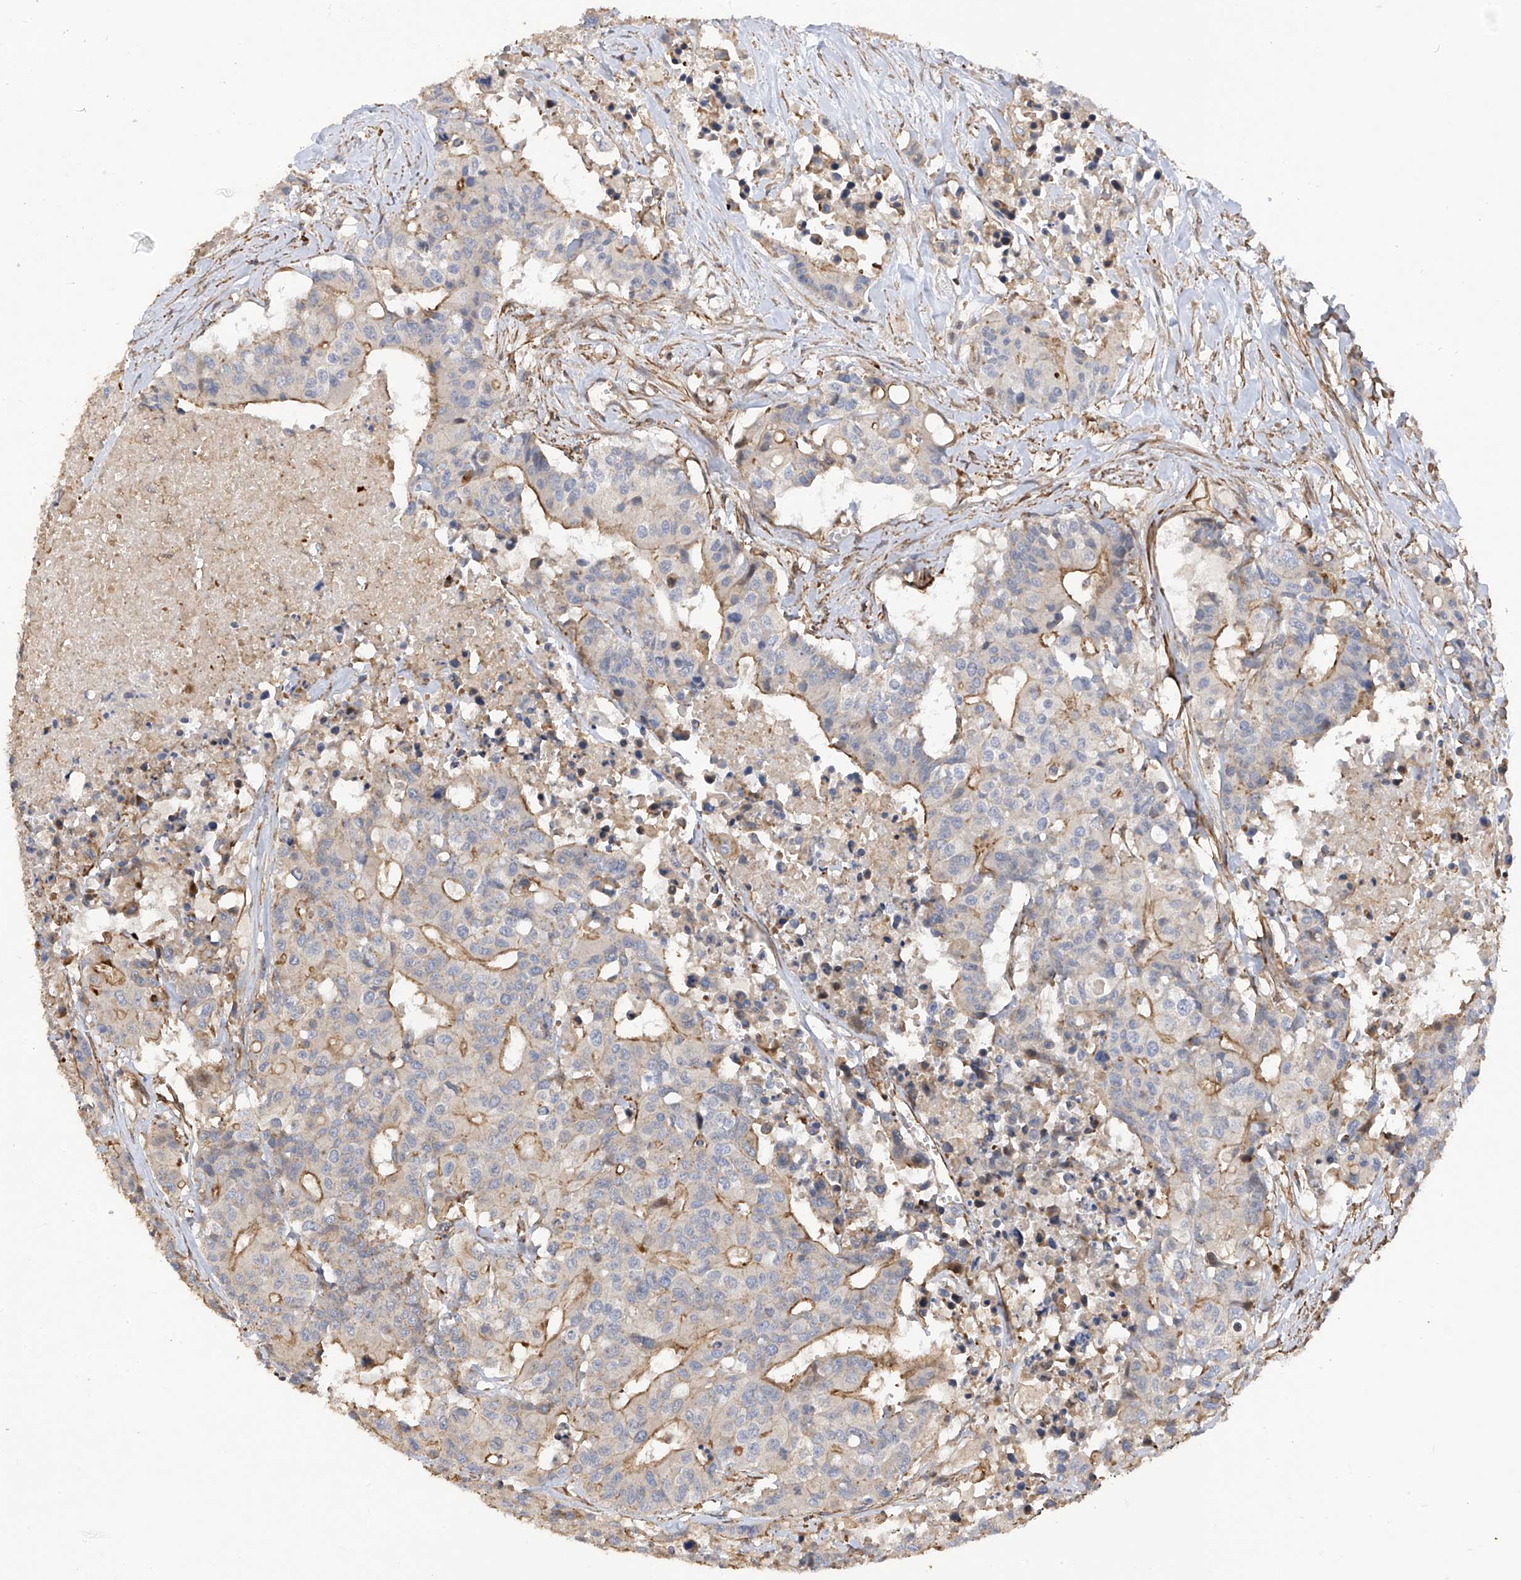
{"staining": {"intensity": "moderate", "quantity": "<25%", "location": "cytoplasmic/membranous"}, "tissue": "colorectal cancer", "cell_type": "Tumor cells", "image_type": "cancer", "snomed": [{"axis": "morphology", "description": "Adenocarcinoma, NOS"}, {"axis": "topography", "description": "Colon"}], "caption": "Colorectal cancer (adenocarcinoma) tissue shows moderate cytoplasmic/membranous staining in about <25% of tumor cells, visualized by immunohistochemistry.", "gene": "SLC43A3", "patient": {"sex": "male", "age": 77}}